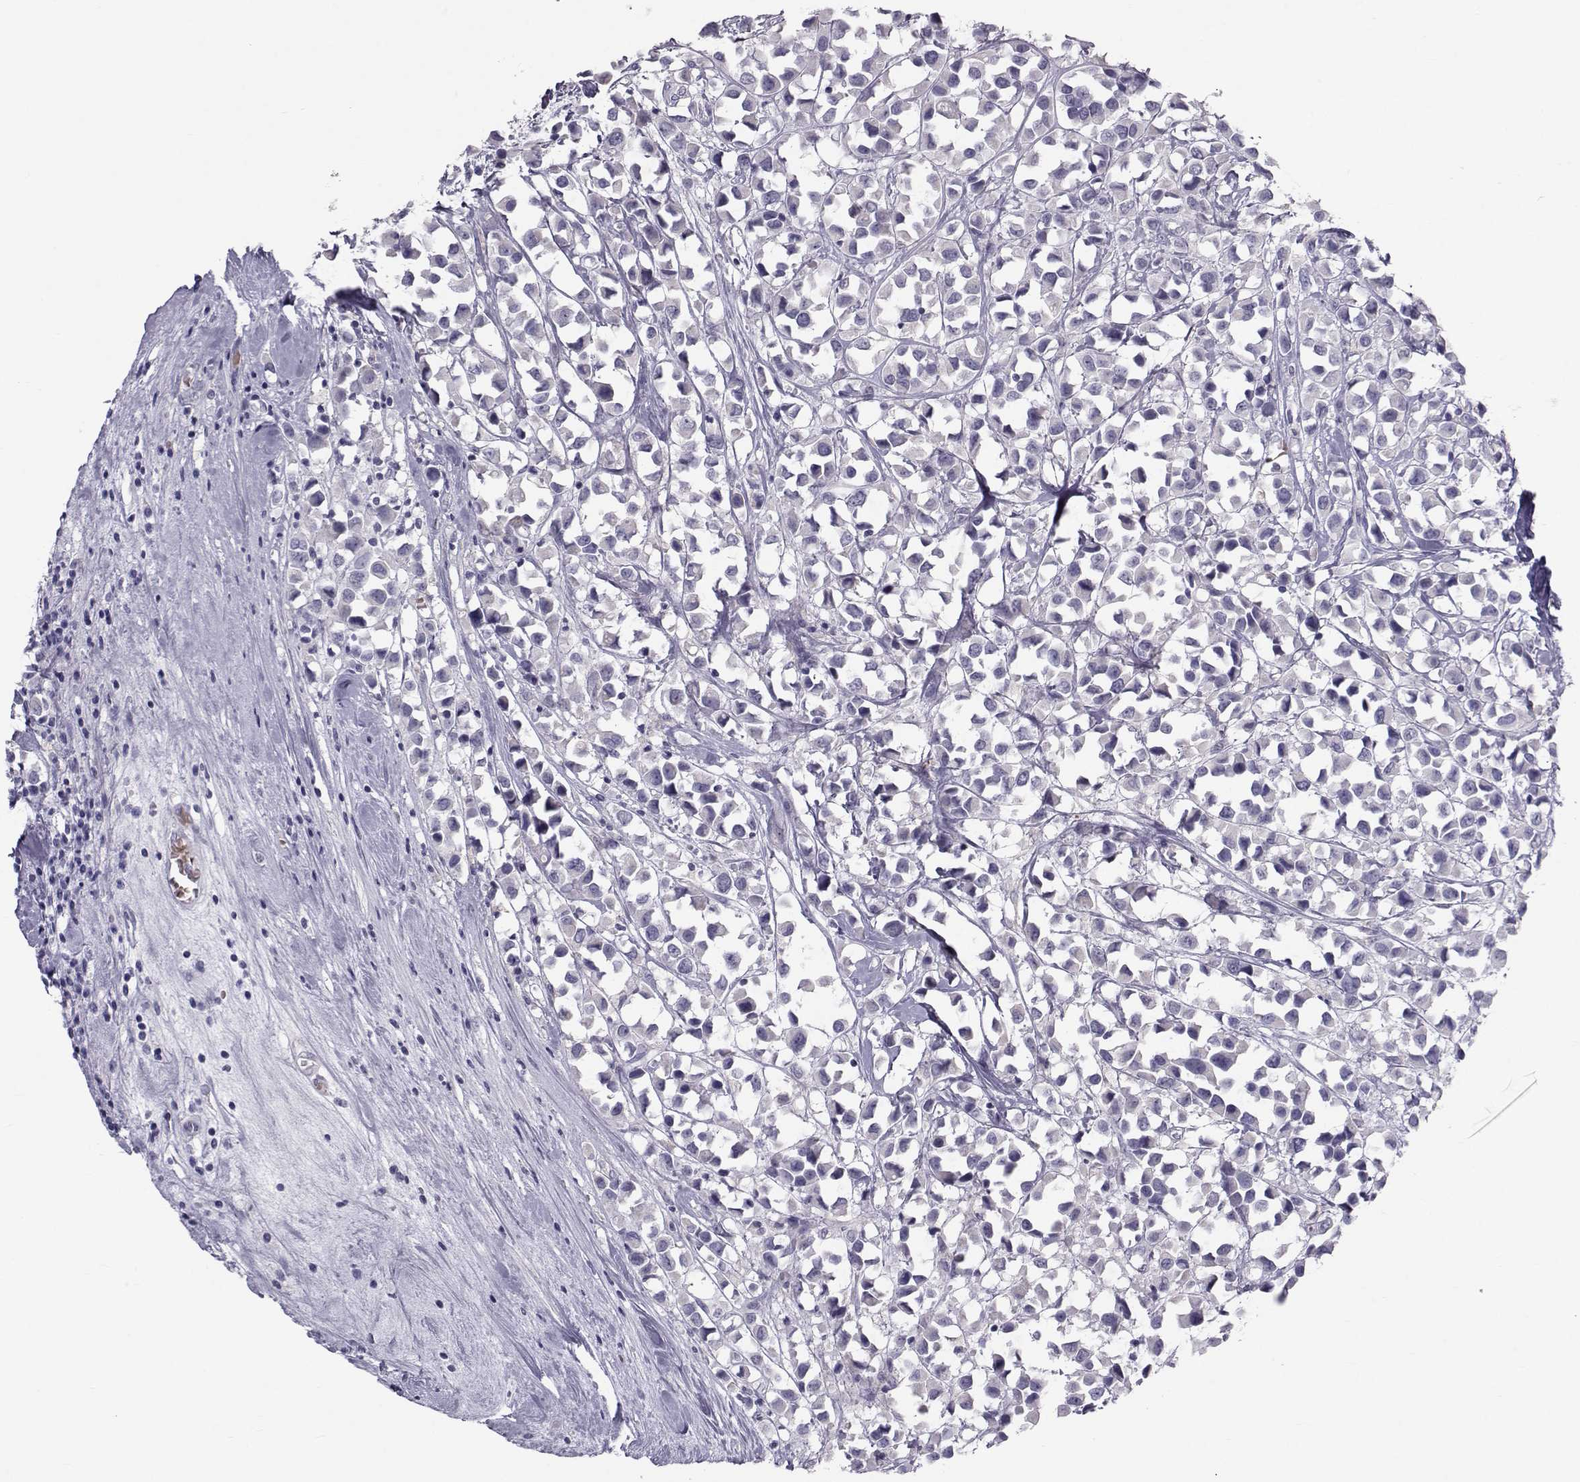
{"staining": {"intensity": "negative", "quantity": "none", "location": "none"}, "tissue": "breast cancer", "cell_type": "Tumor cells", "image_type": "cancer", "snomed": [{"axis": "morphology", "description": "Duct carcinoma"}, {"axis": "topography", "description": "Breast"}], "caption": "Immunohistochemistry micrograph of neoplastic tissue: breast cancer stained with DAB exhibits no significant protein positivity in tumor cells. (DAB (3,3'-diaminobenzidine) immunohistochemistry (IHC) with hematoxylin counter stain).", "gene": "GARIN3", "patient": {"sex": "female", "age": 61}}